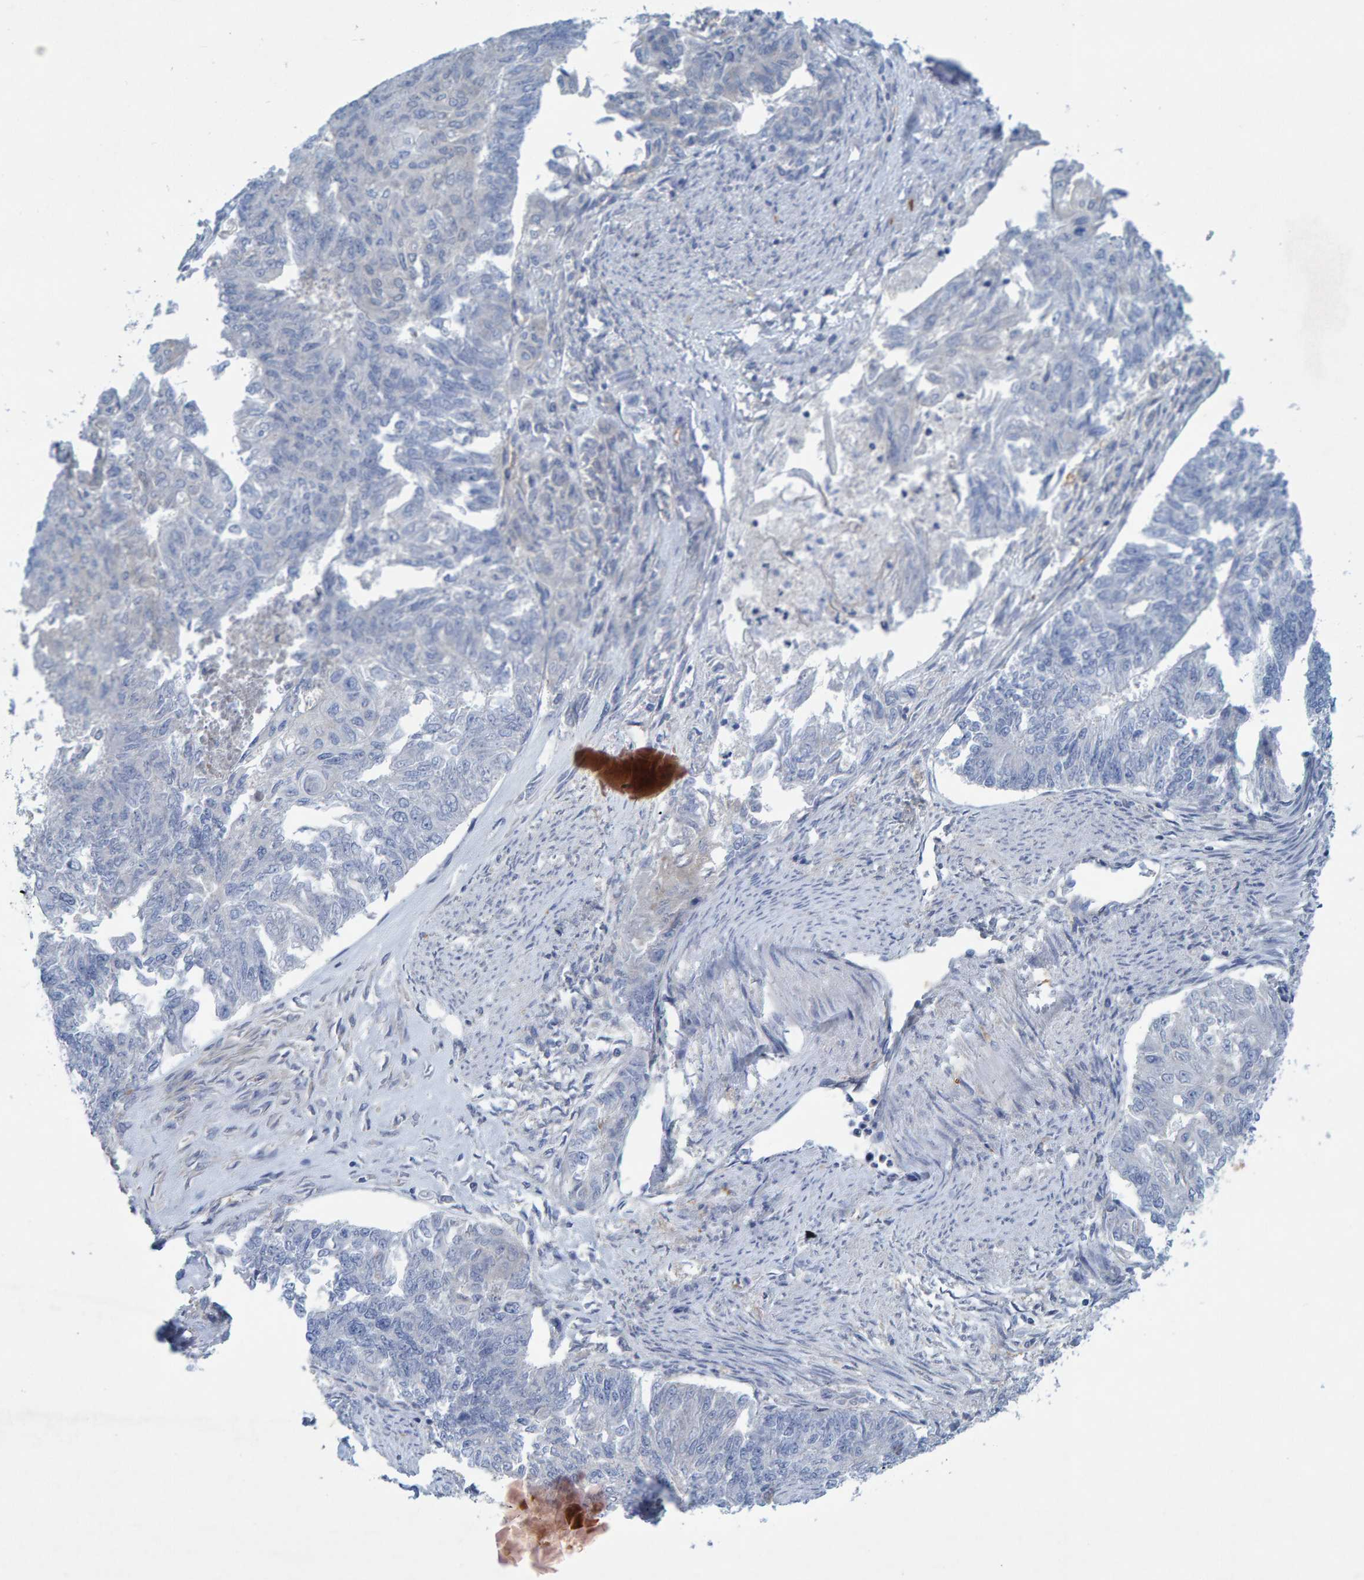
{"staining": {"intensity": "negative", "quantity": "none", "location": "none"}, "tissue": "endometrial cancer", "cell_type": "Tumor cells", "image_type": "cancer", "snomed": [{"axis": "morphology", "description": "Adenocarcinoma, NOS"}, {"axis": "topography", "description": "Endometrium"}], "caption": "Tumor cells are negative for protein expression in human endometrial adenocarcinoma.", "gene": "ALAD", "patient": {"sex": "female", "age": 32}}